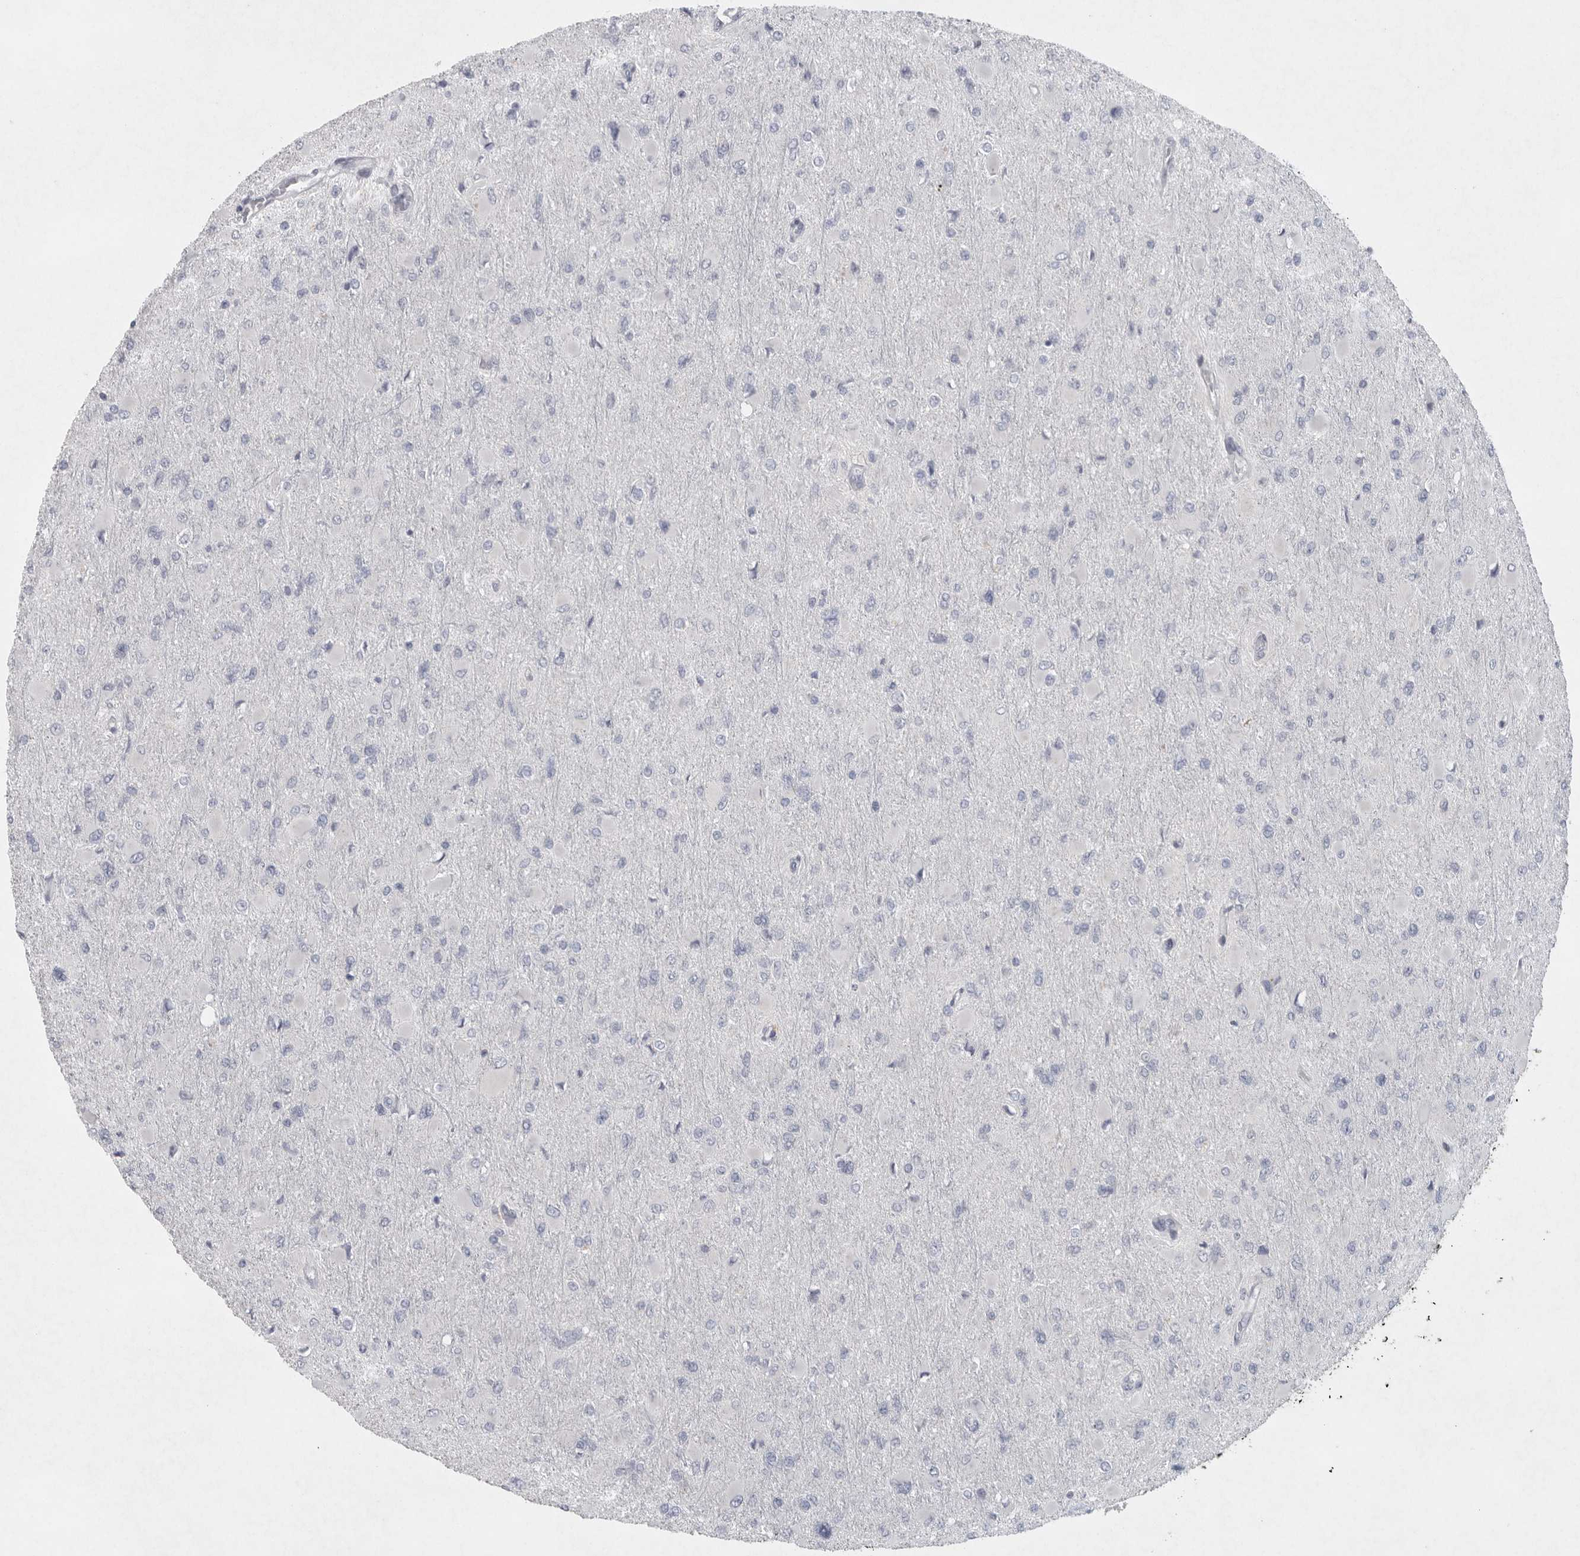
{"staining": {"intensity": "negative", "quantity": "none", "location": "none"}, "tissue": "glioma", "cell_type": "Tumor cells", "image_type": "cancer", "snomed": [{"axis": "morphology", "description": "Glioma, malignant, High grade"}, {"axis": "topography", "description": "Cerebral cortex"}], "caption": "High-grade glioma (malignant) stained for a protein using immunohistochemistry (IHC) reveals no staining tumor cells.", "gene": "TMEM69", "patient": {"sex": "female", "age": 36}}